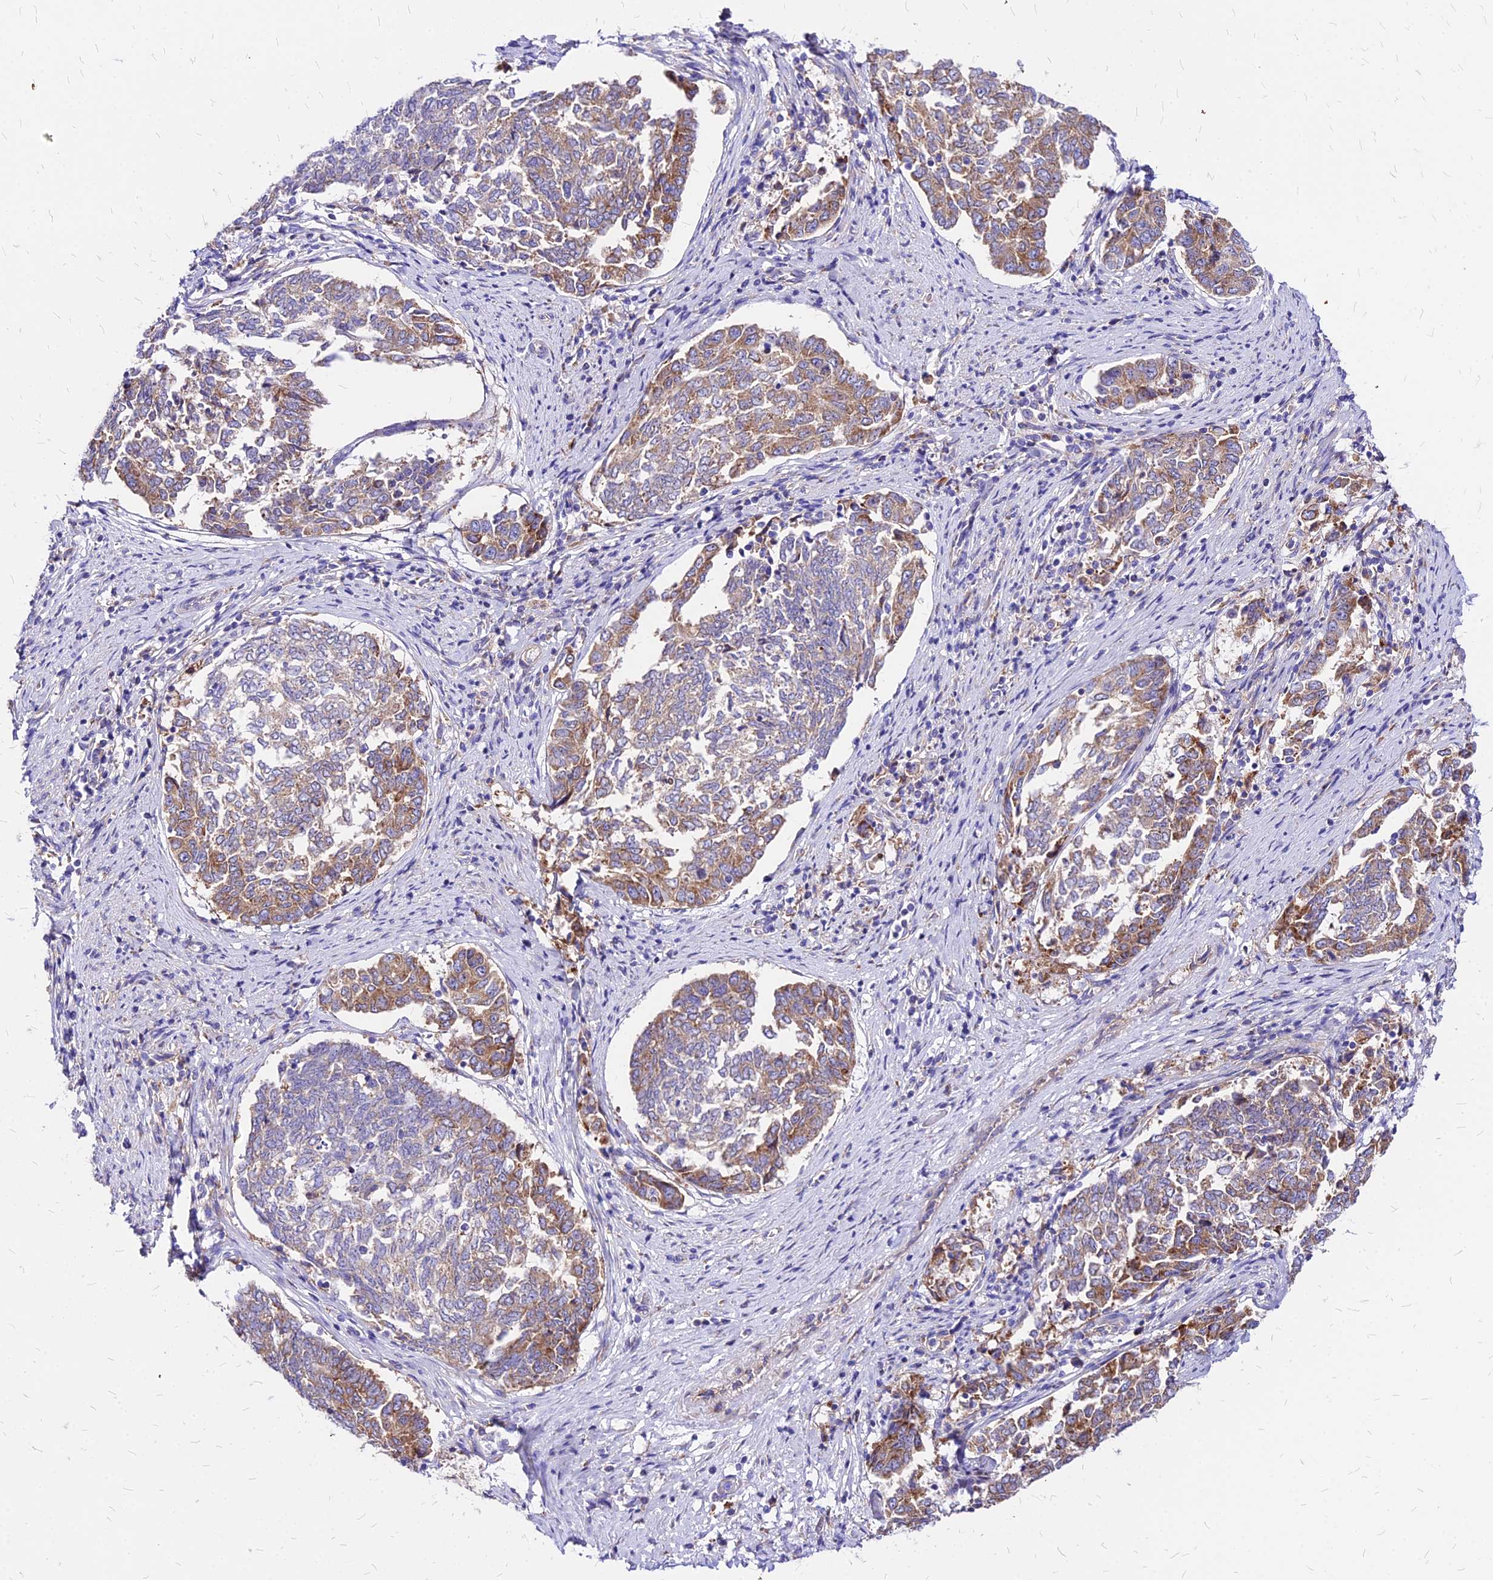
{"staining": {"intensity": "moderate", "quantity": "25%-75%", "location": "cytoplasmic/membranous"}, "tissue": "endometrial cancer", "cell_type": "Tumor cells", "image_type": "cancer", "snomed": [{"axis": "morphology", "description": "Adenocarcinoma, NOS"}, {"axis": "topography", "description": "Endometrium"}], "caption": "IHC of human endometrial adenocarcinoma shows medium levels of moderate cytoplasmic/membranous positivity in approximately 25%-75% of tumor cells. The protein is shown in brown color, while the nuclei are stained blue.", "gene": "RPL19", "patient": {"sex": "female", "age": 80}}